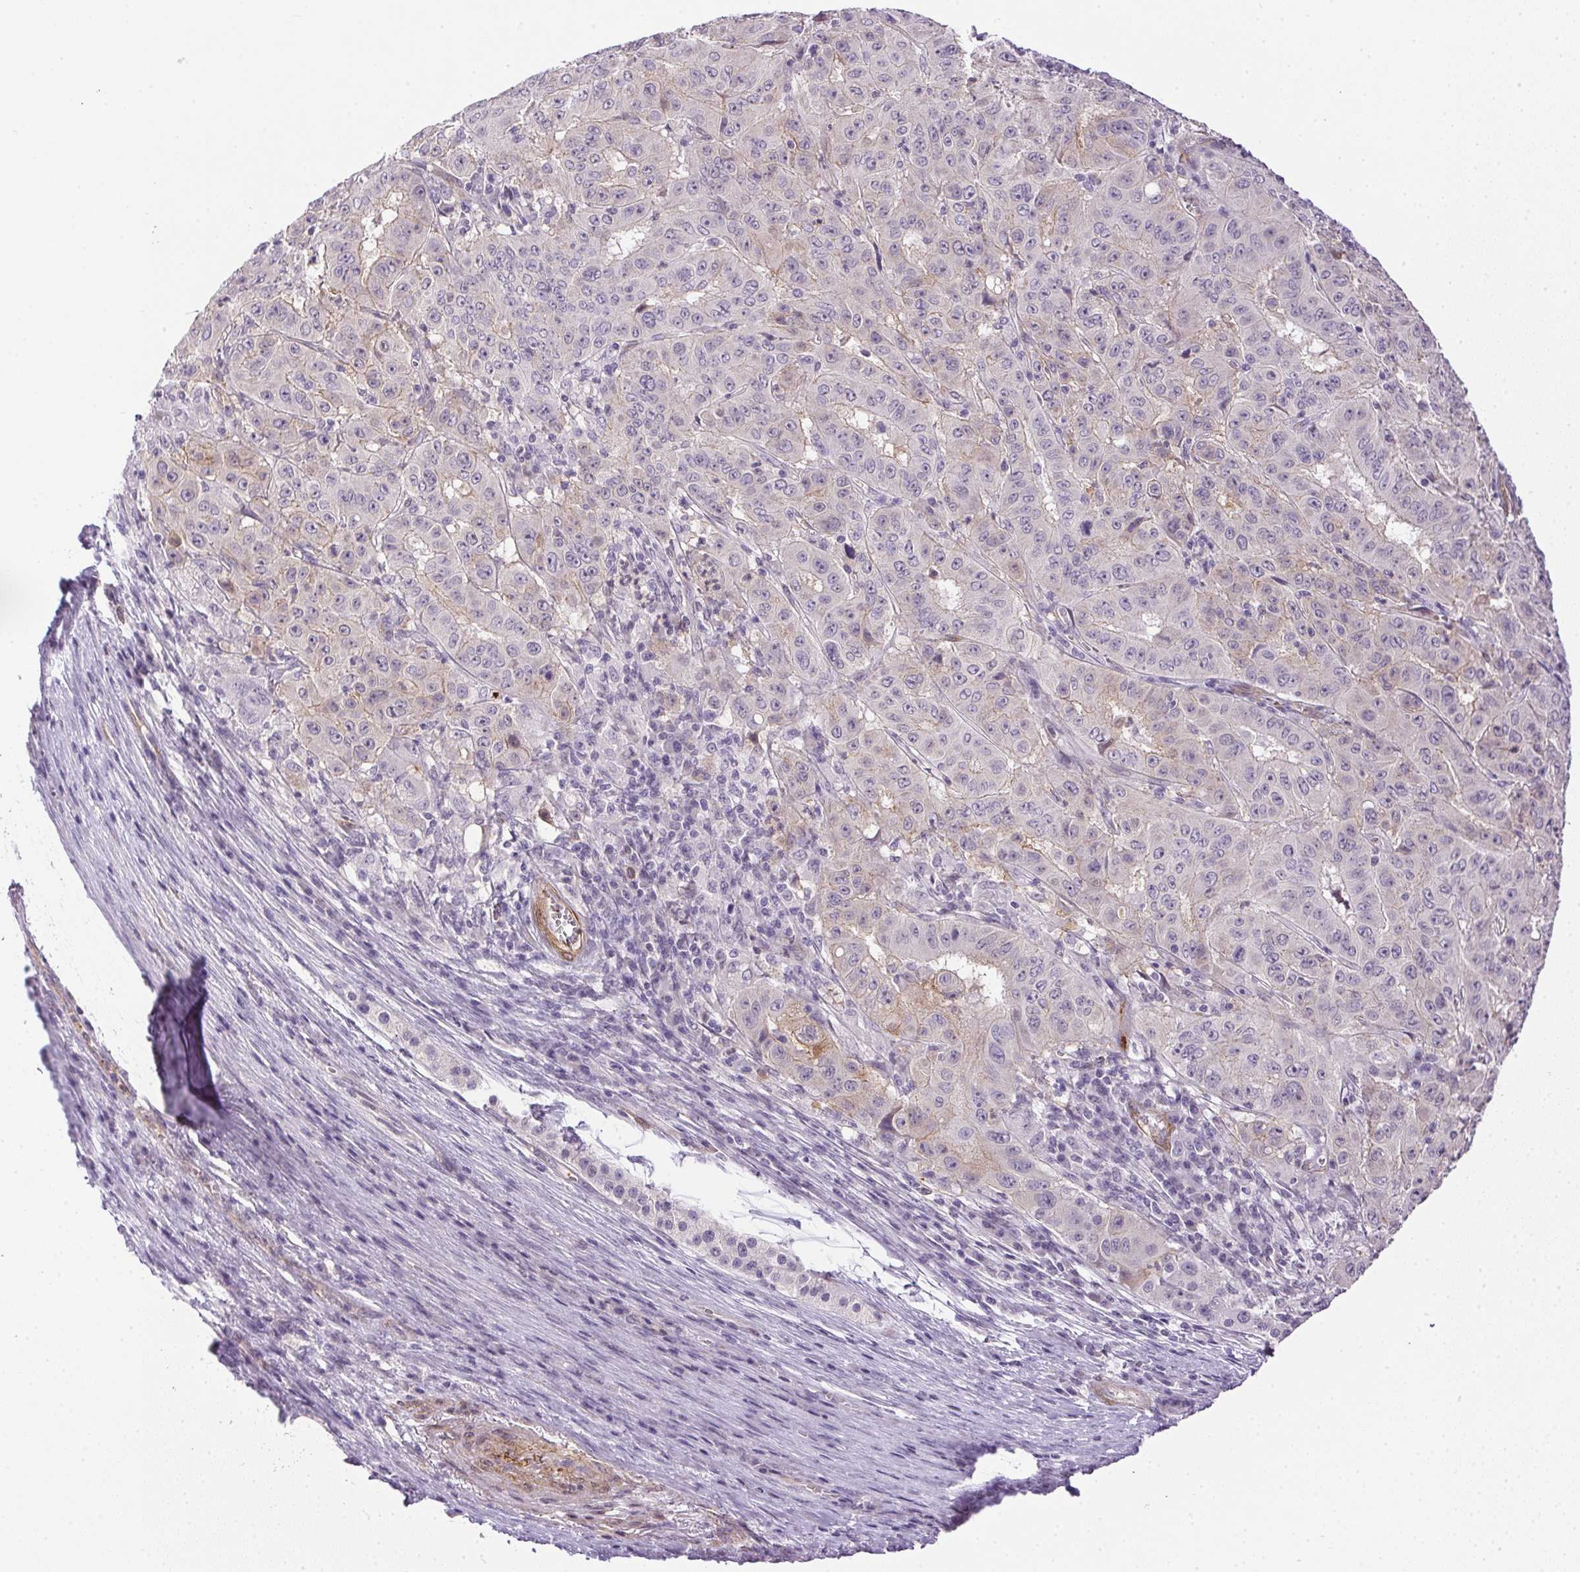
{"staining": {"intensity": "negative", "quantity": "none", "location": "none"}, "tissue": "pancreatic cancer", "cell_type": "Tumor cells", "image_type": "cancer", "snomed": [{"axis": "morphology", "description": "Adenocarcinoma, NOS"}, {"axis": "topography", "description": "Pancreas"}], "caption": "Tumor cells show no significant protein positivity in pancreatic cancer.", "gene": "PRL", "patient": {"sex": "male", "age": 63}}